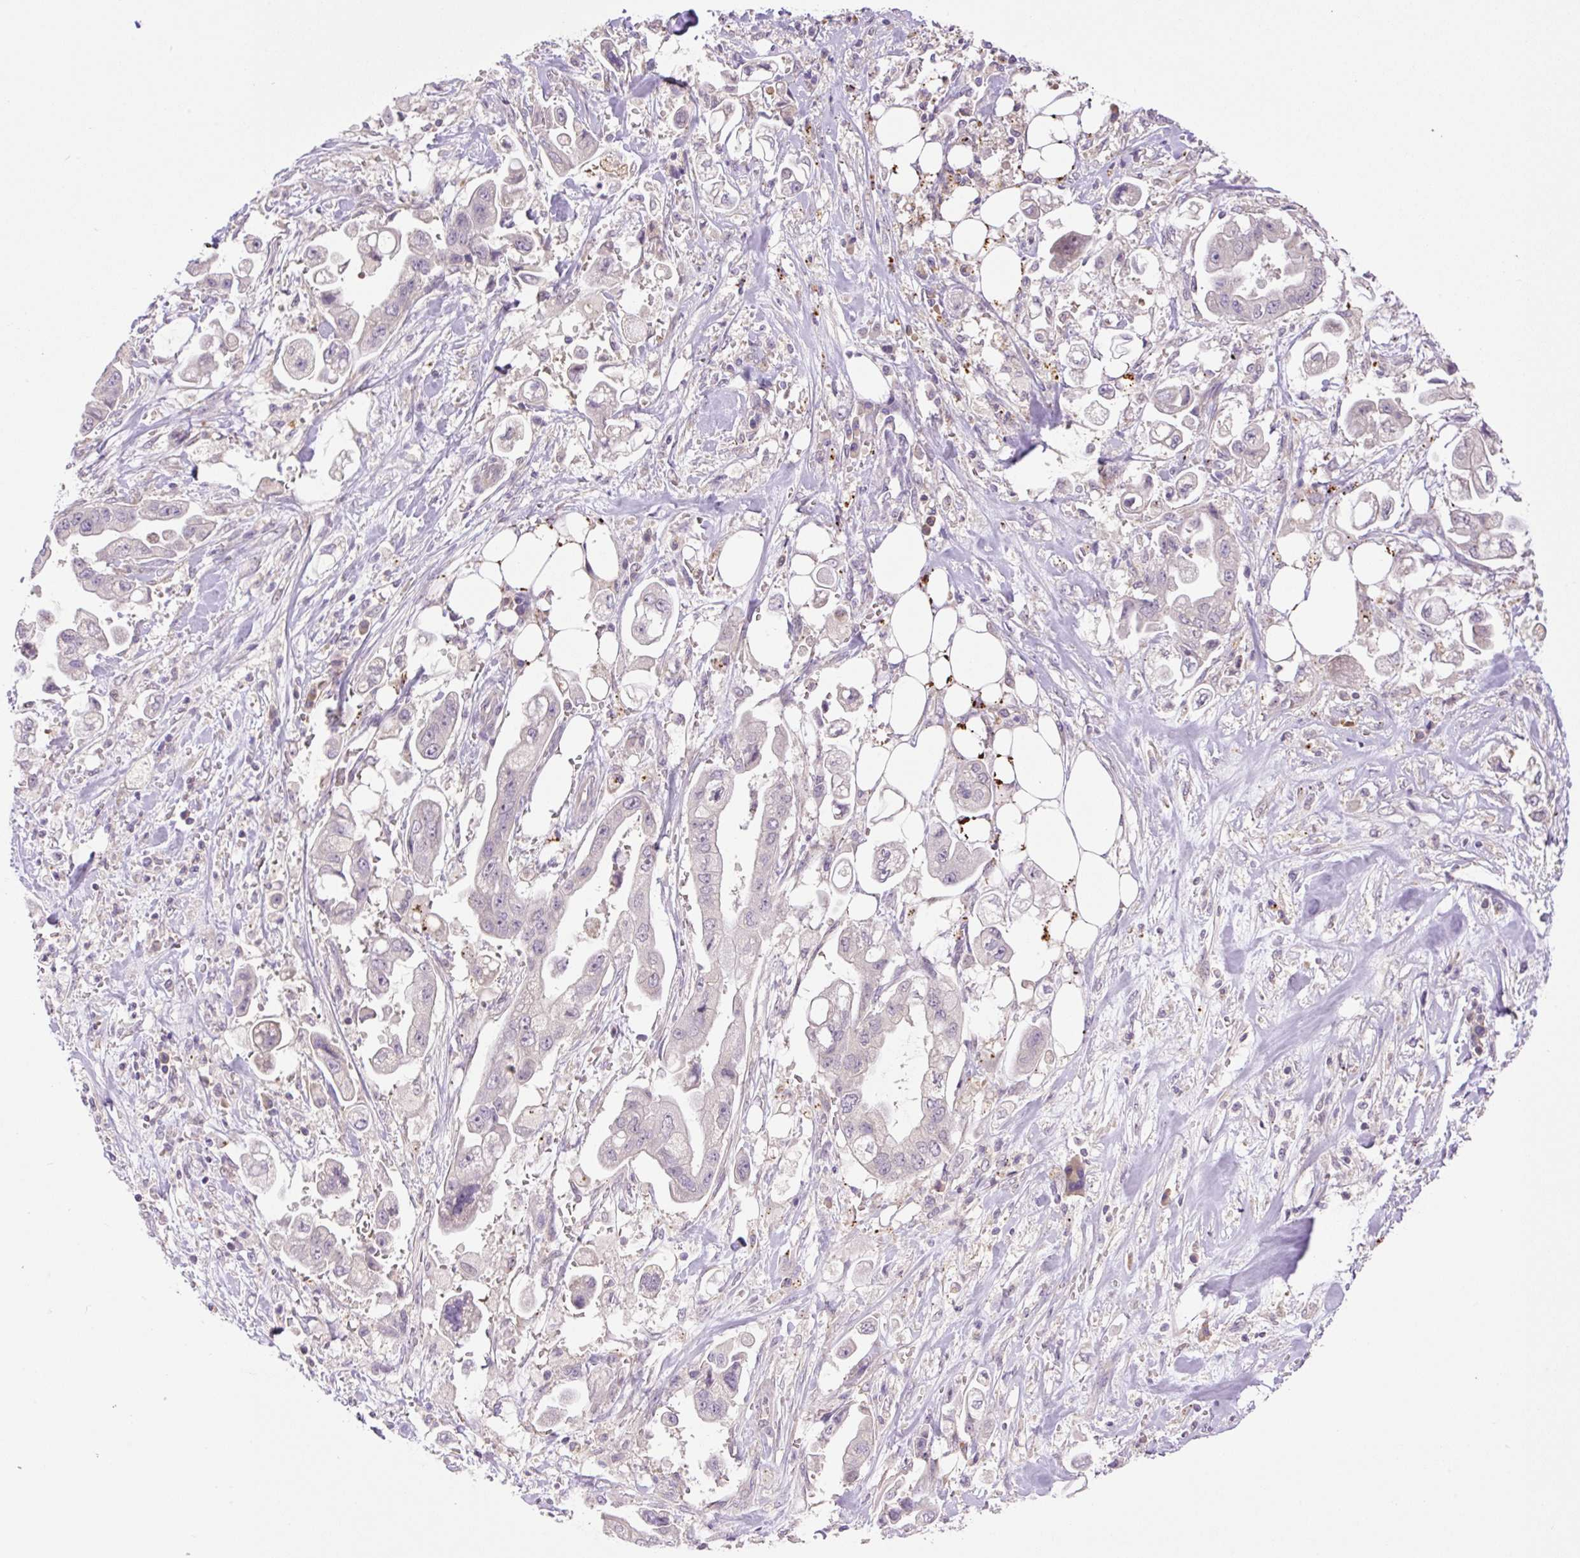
{"staining": {"intensity": "negative", "quantity": "none", "location": "none"}, "tissue": "stomach cancer", "cell_type": "Tumor cells", "image_type": "cancer", "snomed": [{"axis": "morphology", "description": "Adenocarcinoma, NOS"}, {"axis": "topography", "description": "Stomach"}], "caption": "A high-resolution image shows immunohistochemistry staining of adenocarcinoma (stomach), which exhibits no significant expression in tumor cells.", "gene": "HABP4", "patient": {"sex": "male", "age": 62}}